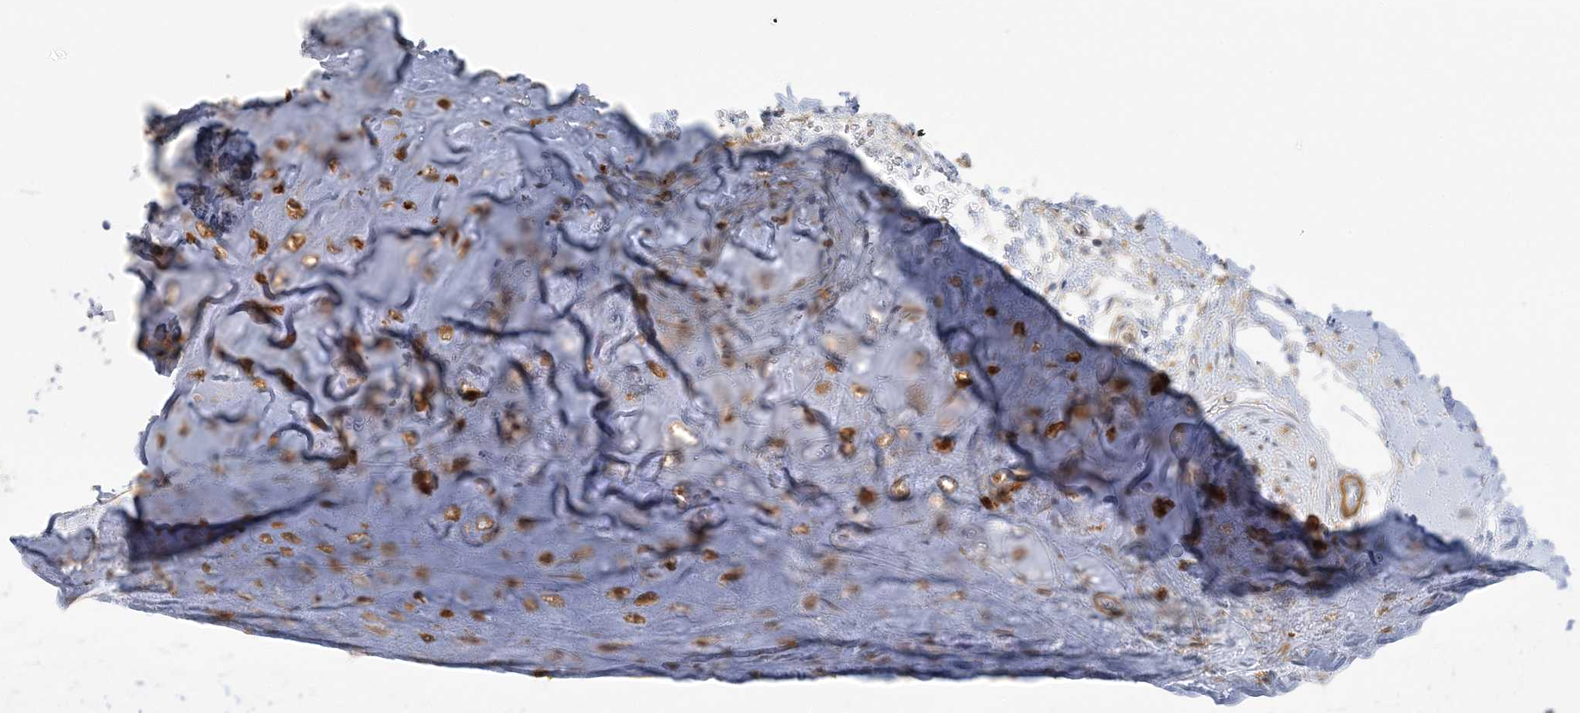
{"staining": {"intensity": "negative", "quantity": "none", "location": "none"}, "tissue": "adipose tissue", "cell_type": "Adipocytes", "image_type": "normal", "snomed": [{"axis": "morphology", "description": "Normal tissue, NOS"}, {"axis": "topography", "description": "Cartilage tissue"}], "caption": "Adipocytes are negative for protein expression in normal human adipose tissue.", "gene": "ICMT", "patient": {"sex": "female", "age": 63}}